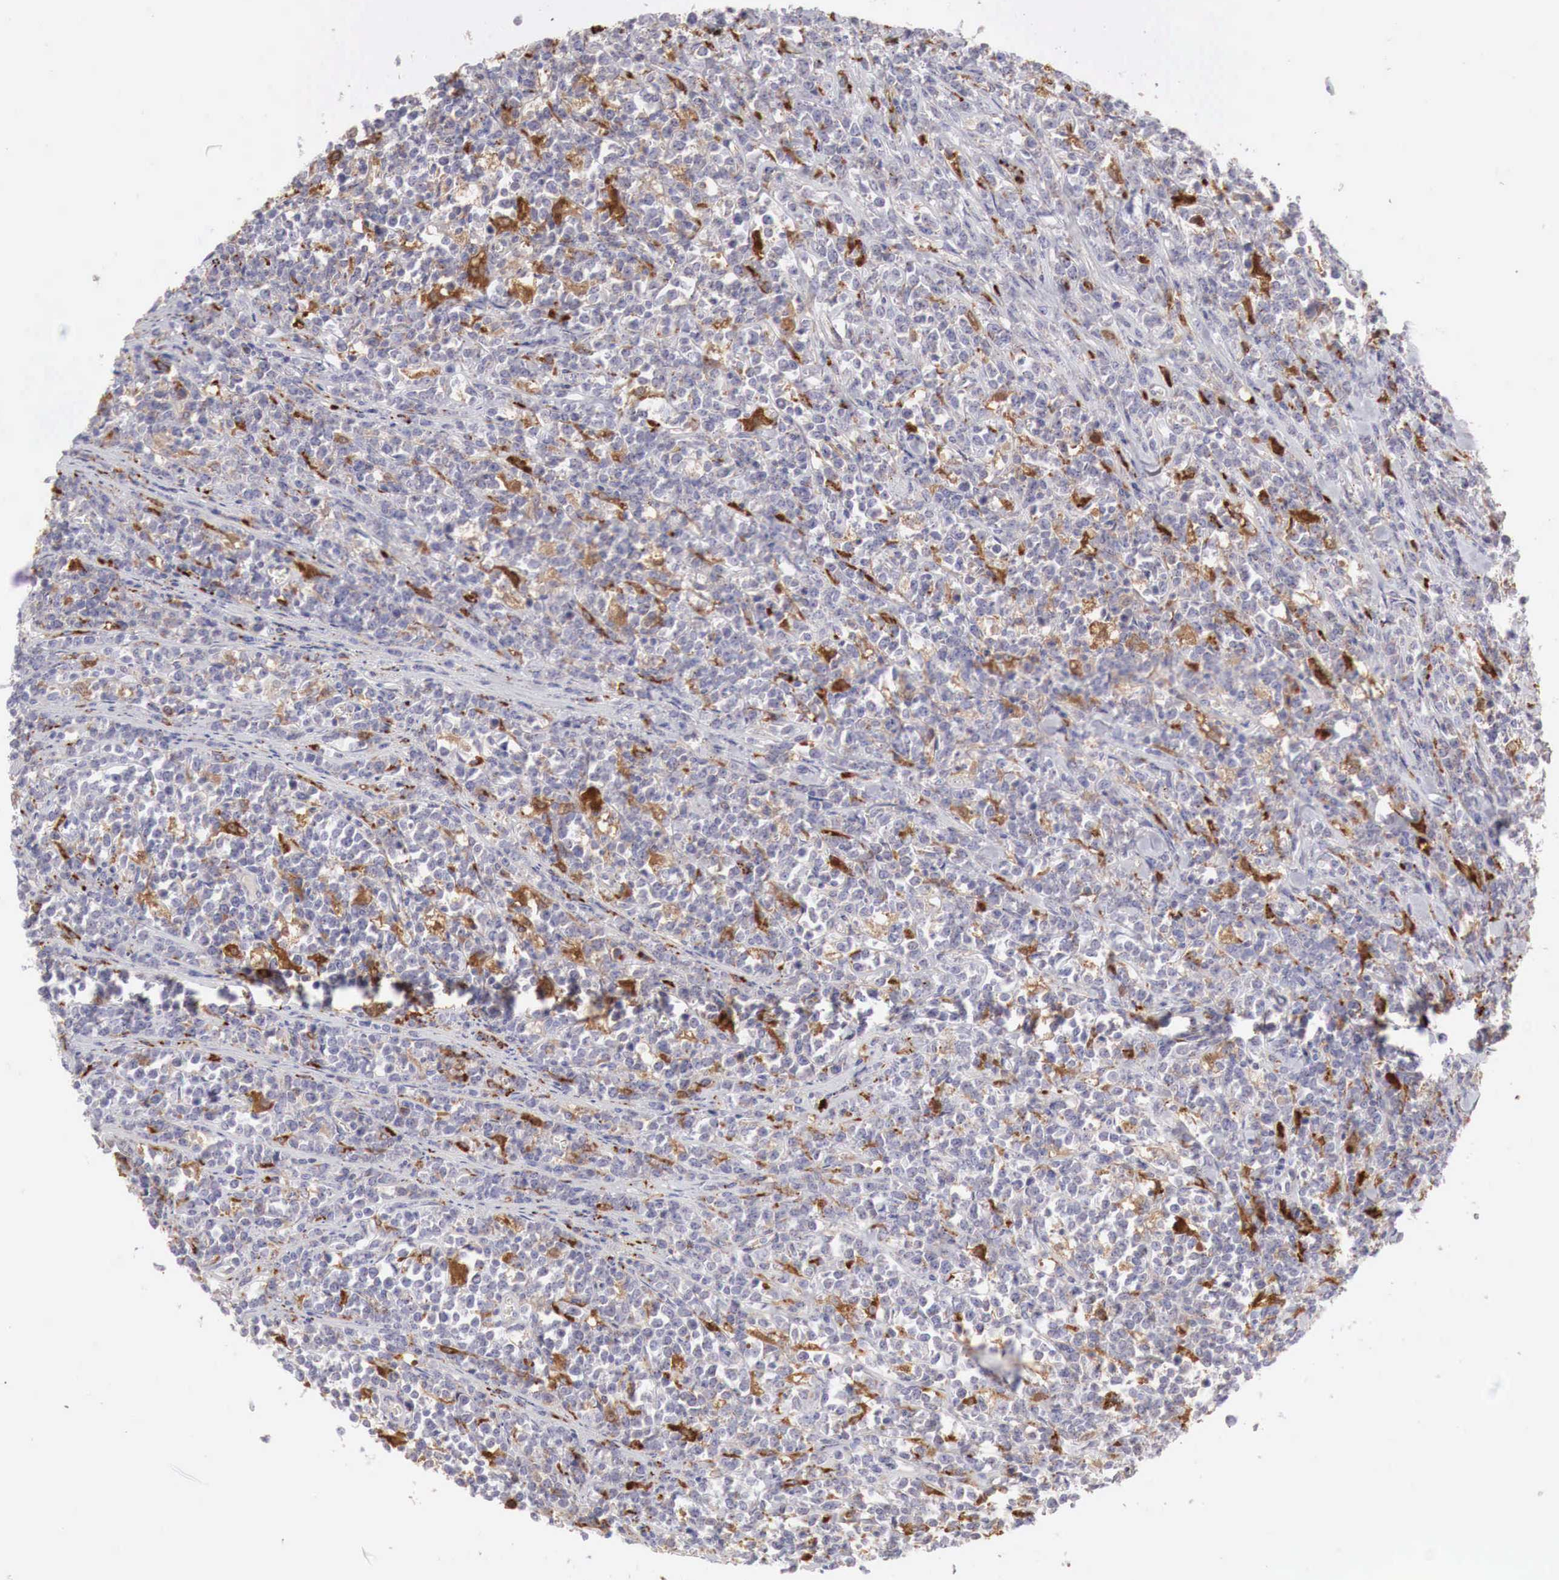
{"staining": {"intensity": "negative", "quantity": "none", "location": "none"}, "tissue": "lymphoma", "cell_type": "Tumor cells", "image_type": "cancer", "snomed": [{"axis": "morphology", "description": "Malignant lymphoma, non-Hodgkin's type, High grade"}, {"axis": "topography", "description": "Small intestine"}, {"axis": "topography", "description": "Colon"}], "caption": "This is a histopathology image of immunohistochemistry (IHC) staining of malignant lymphoma, non-Hodgkin's type (high-grade), which shows no positivity in tumor cells.", "gene": "GLA", "patient": {"sex": "male", "age": 8}}